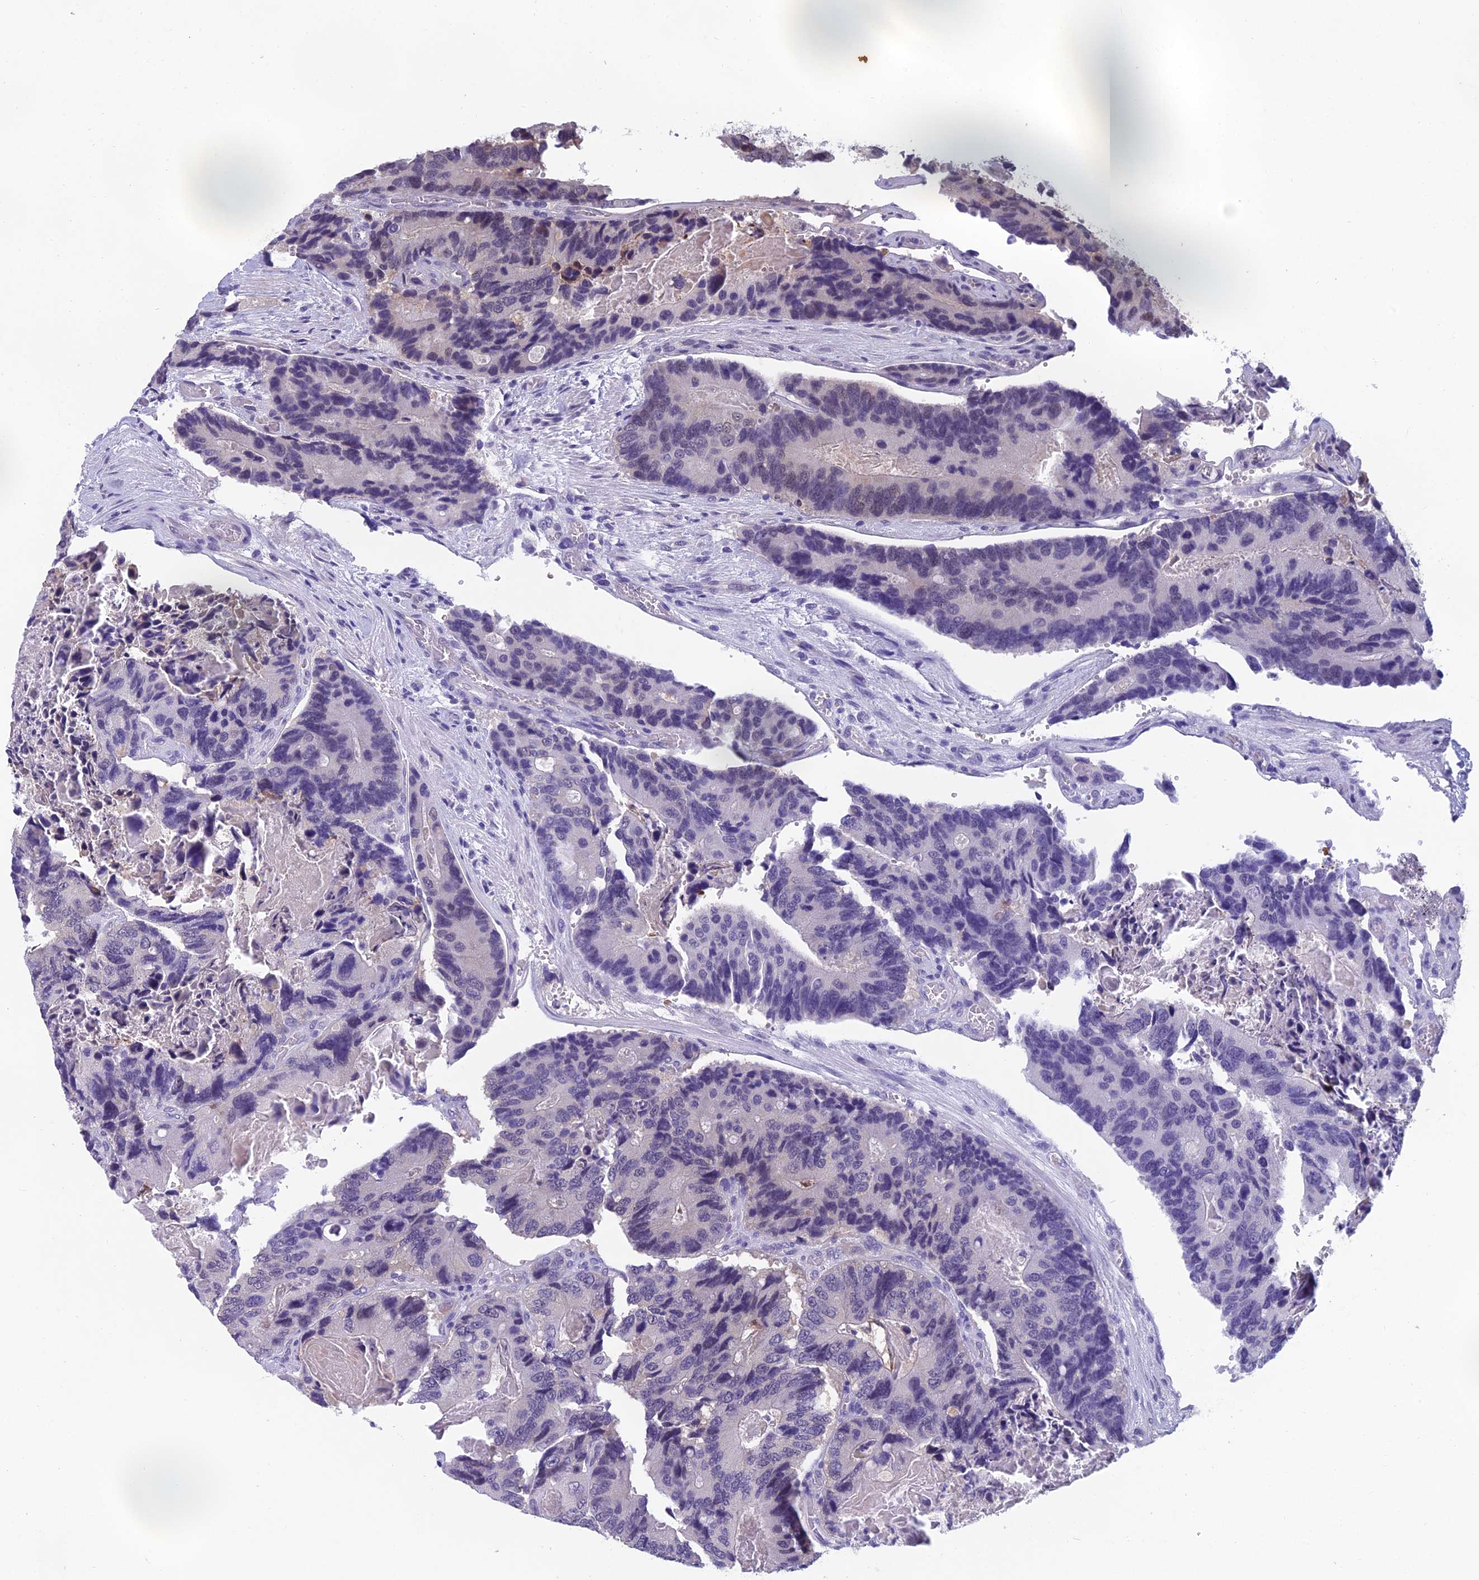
{"staining": {"intensity": "weak", "quantity": "<25%", "location": "cytoplasmic/membranous,nuclear"}, "tissue": "colorectal cancer", "cell_type": "Tumor cells", "image_type": "cancer", "snomed": [{"axis": "morphology", "description": "Adenocarcinoma, NOS"}, {"axis": "topography", "description": "Colon"}], "caption": "Tumor cells show no significant positivity in colorectal cancer (adenocarcinoma). (Stains: DAB (3,3'-diaminobenzidine) immunohistochemistry with hematoxylin counter stain, Microscopy: brightfield microscopy at high magnification).", "gene": "GRWD1", "patient": {"sex": "male", "age": 84}}